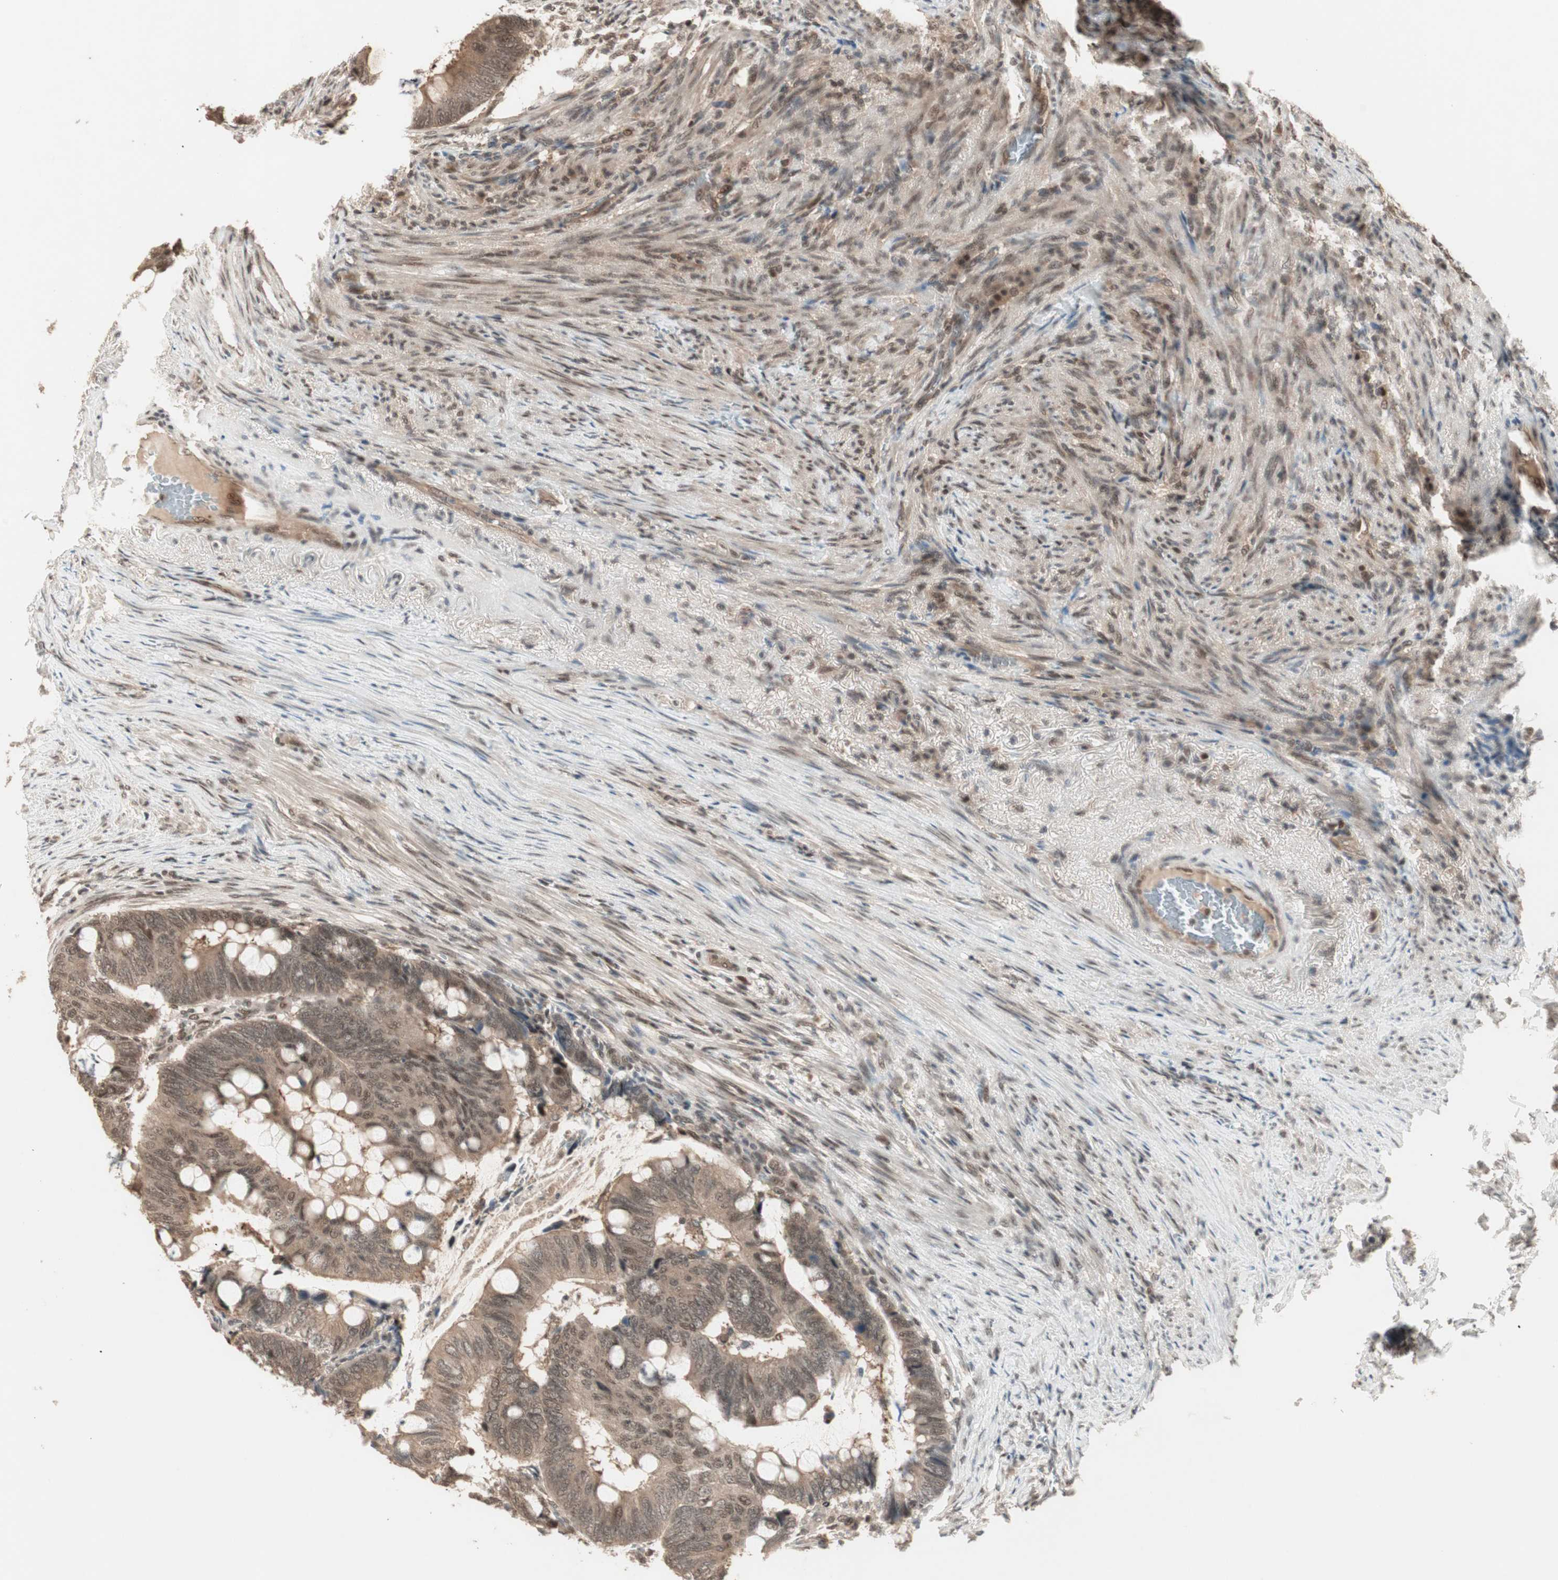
{"staining": {"intensity": "moderate", "quantity": ">75%", "location": "cytoplasmic/membranous,nuclear"}, "tissue": "colorectal cancer", "cell_type": "Tumor cells", "image_type": "cancer", "snomed": [{"axis": "morphology", "description": "Normal tissue, NOS"}, {"axis": "morphology", "description": "Adenocarcinoma, NOS"}, {"axis": "topography", "description": "Rectum"}, {"axis": "topography", "description": "Peripheral nerve tissue"}], "caption": "Colorectal cancer (adenocarcinoma) stained for a protein (brown) displays moderate cytoplasmic/membranous and nuclear positive expression in about >75% of tumor cells.", "gene": "ZNF701", "patient": {"sex": "male", "age": 92}}